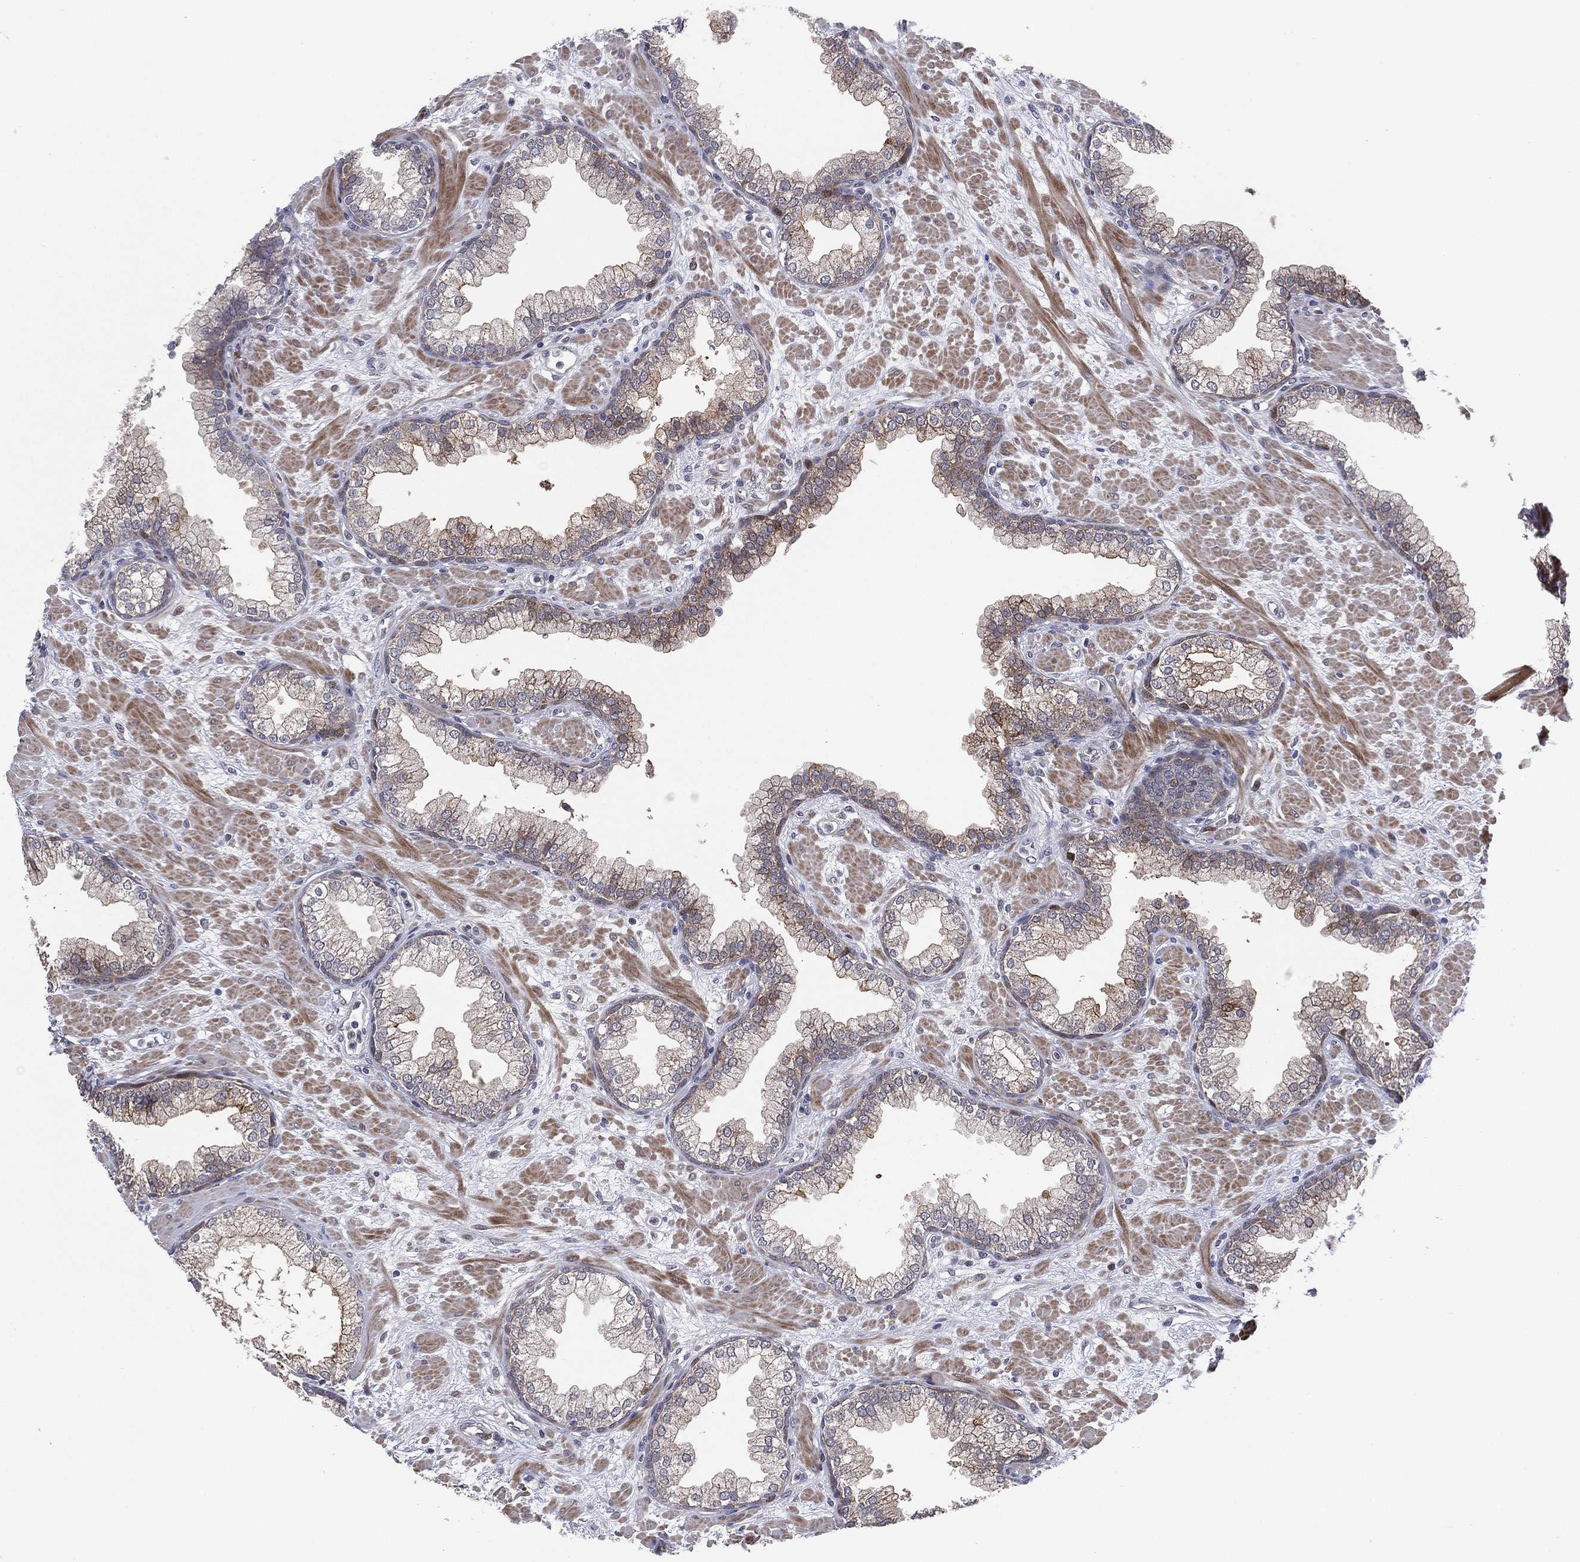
{"staining": {"intensity": "strong", "quantity": "<25%", "location": "cytoplasmic/membranous"}, "tissue": "prostate", "cell_type": "Glandular cells", "image_type": "normal", "snomed": [{"axis": "morphology", "description": "Normal tissue, NOS"}, {"axis": "topography", "description": "Prostate"}], "caption": "Immunohistochemistry (IHC) staining of normal prostate, which demonstrates medium levels of strong cytoplasmic/membranous staining in about <25% of glandular cells indicating strong cytoplasmic/membranous protein staining. The staining was performed using DAB (brown) for protein detection and nuclei were counterstained in hematoxylin (blue).", "gene": "UTP14A", "patient": {"sex": "male", "age": 63}}